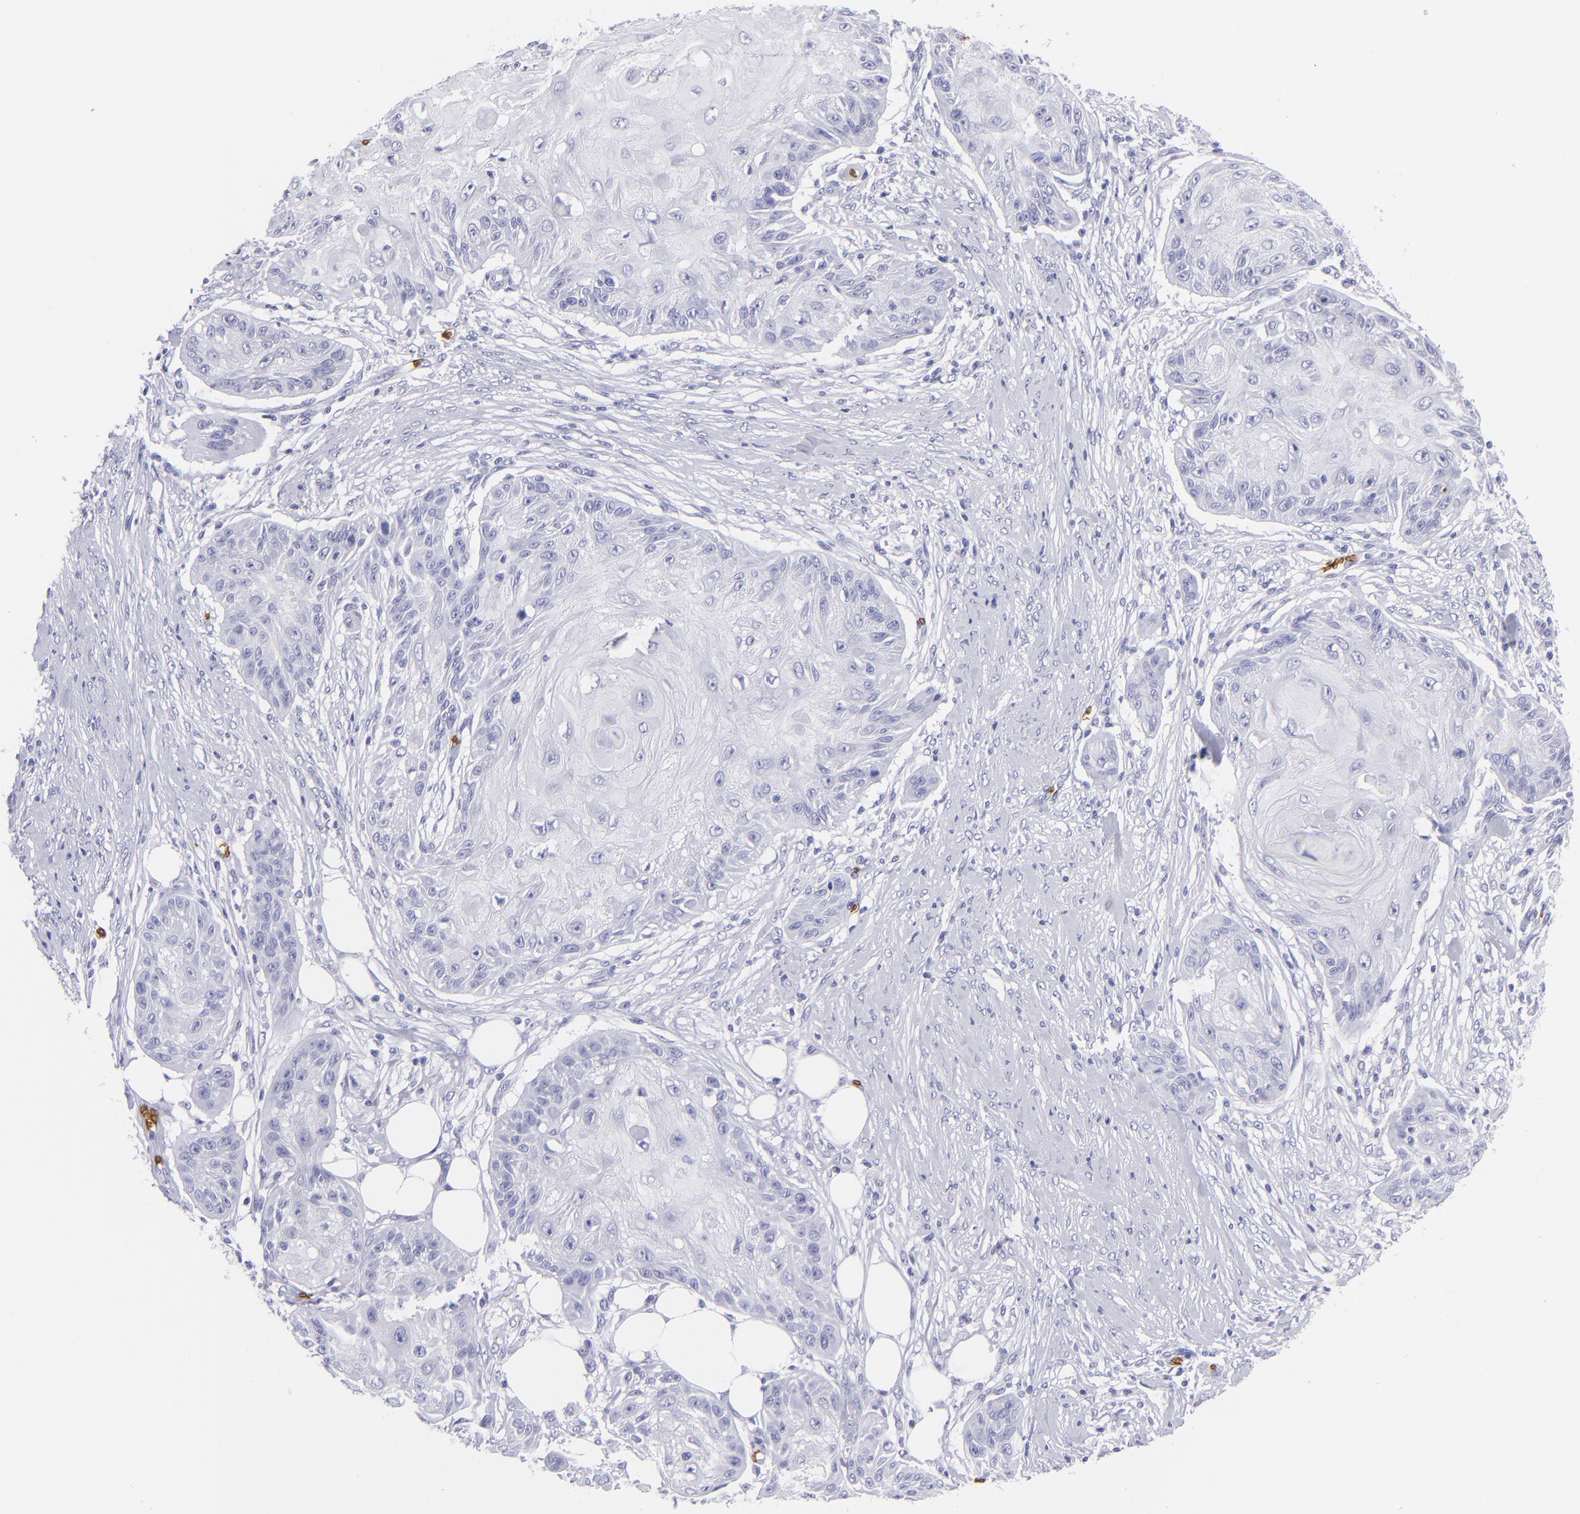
{"staining": {"intensity": "negative", "quantity": "none", "location": "none"}, "tissue": "skin cancer", "cell_type": "Tumor cells", "image_type": "cancer", "snomed": [{"axis": "morphology", "description": "Squamous cell carcinoma, NOS"}, {"axis": "topography", "description": "Skin"}], "caption": "Skin squamous cell carcinoma stained for a protein using immunohistochemistry (IHC) reveals no positivity tumor cells.", "gene": "GYPA", "patient": {"sex": "female", "age": 88}}